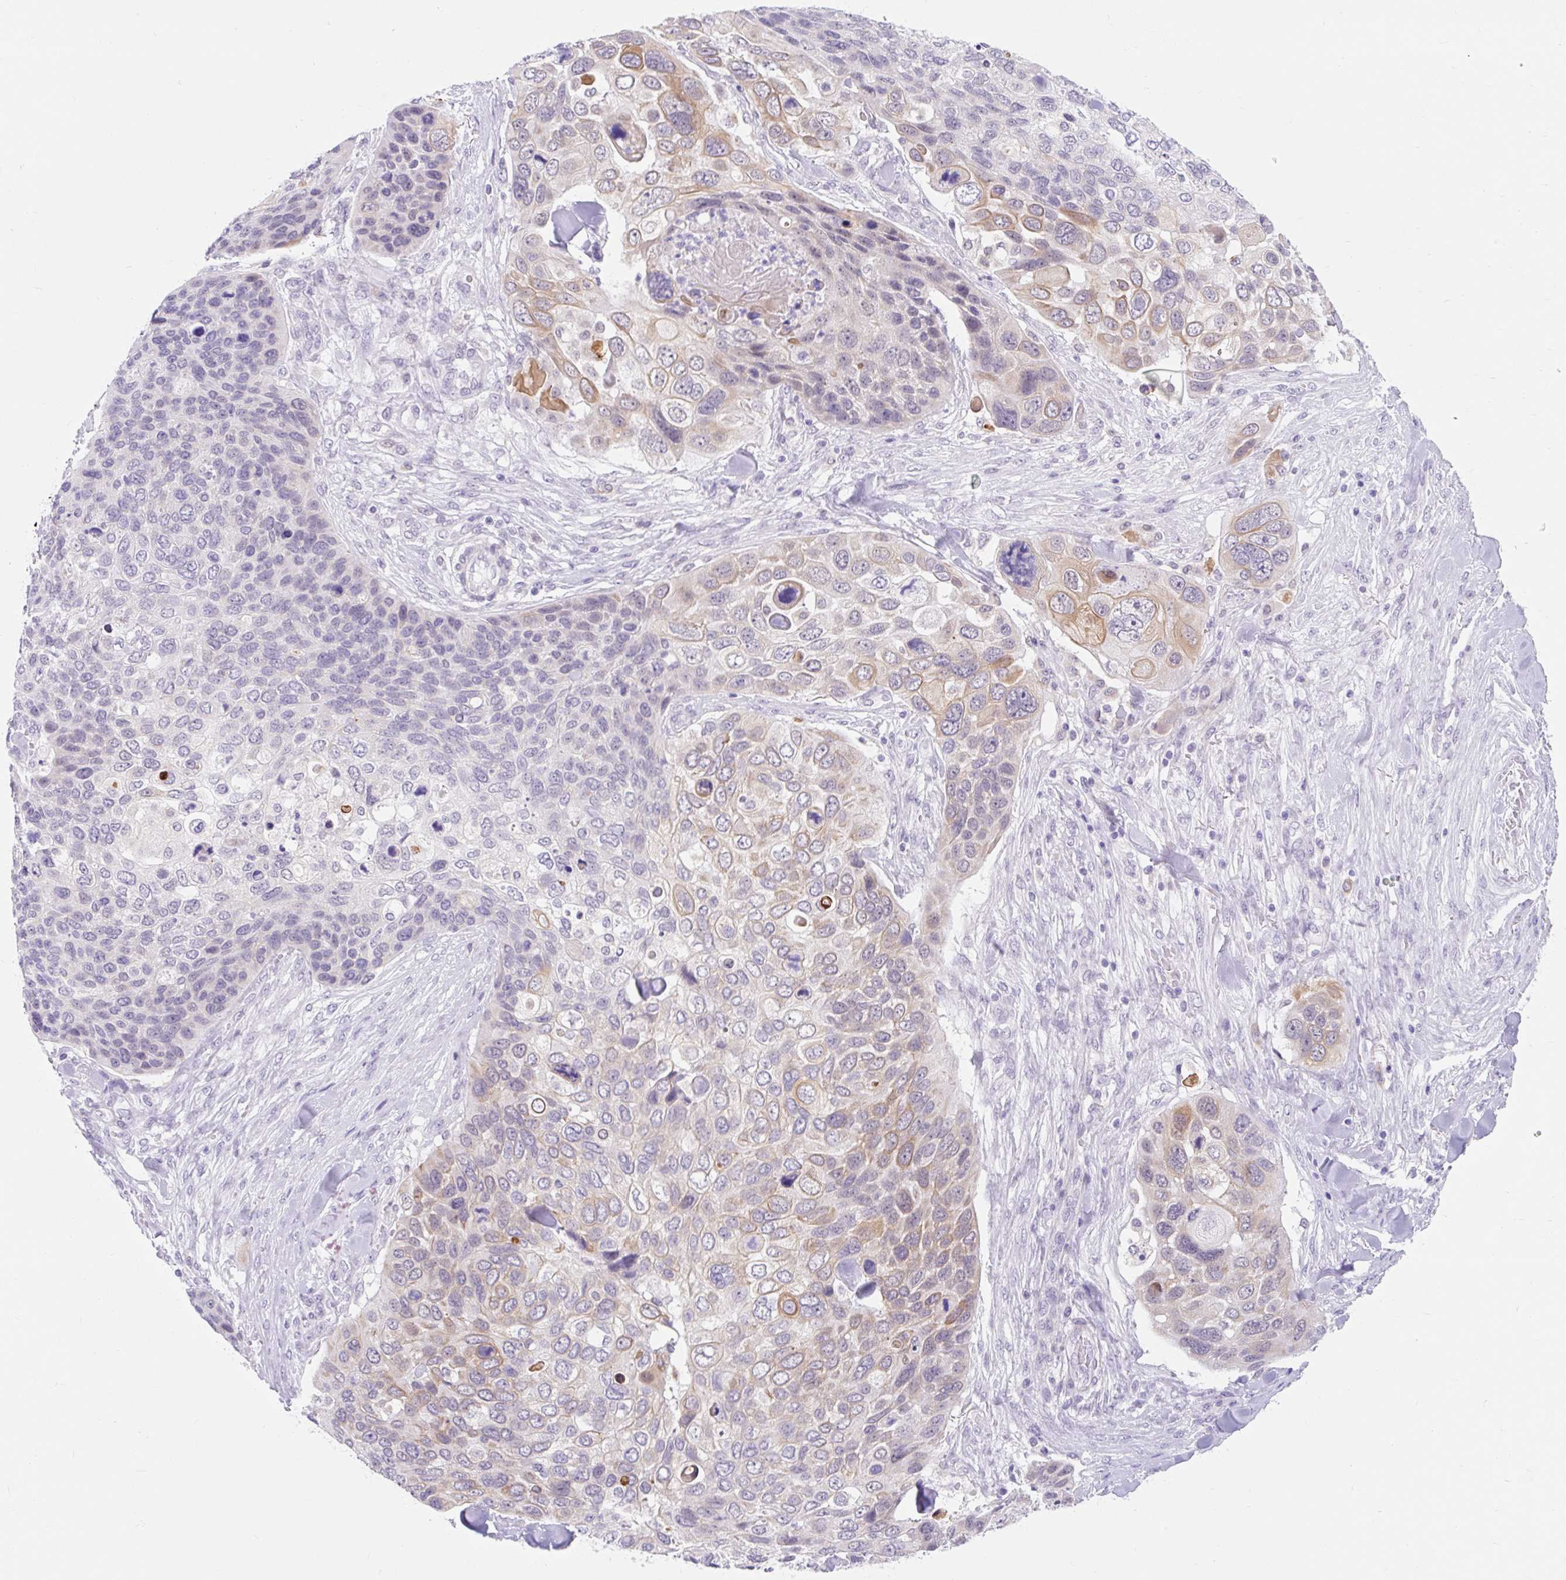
{"staining": {"intensity": "moderate", "quantity": "<25%", "location": "cytoplasmic/membranous"}, "tissue": "skin cancer", "cell_type": "Tumor cells", "image_type": "cancer", "snomed": [{"axis": "morphology", "description": "Basal cell carcinoma"}, {"axis": "topography", "description": "Skin"}], "caption": "DAB immunohistochemical staining of skin cancer (basal cell carcinoma) reveals moderate cytoplasmic/membranous protein staining in about <25% of tumor cells.", "gene": "ITPK1", "patient": {"sex": "female", "age": 74}}